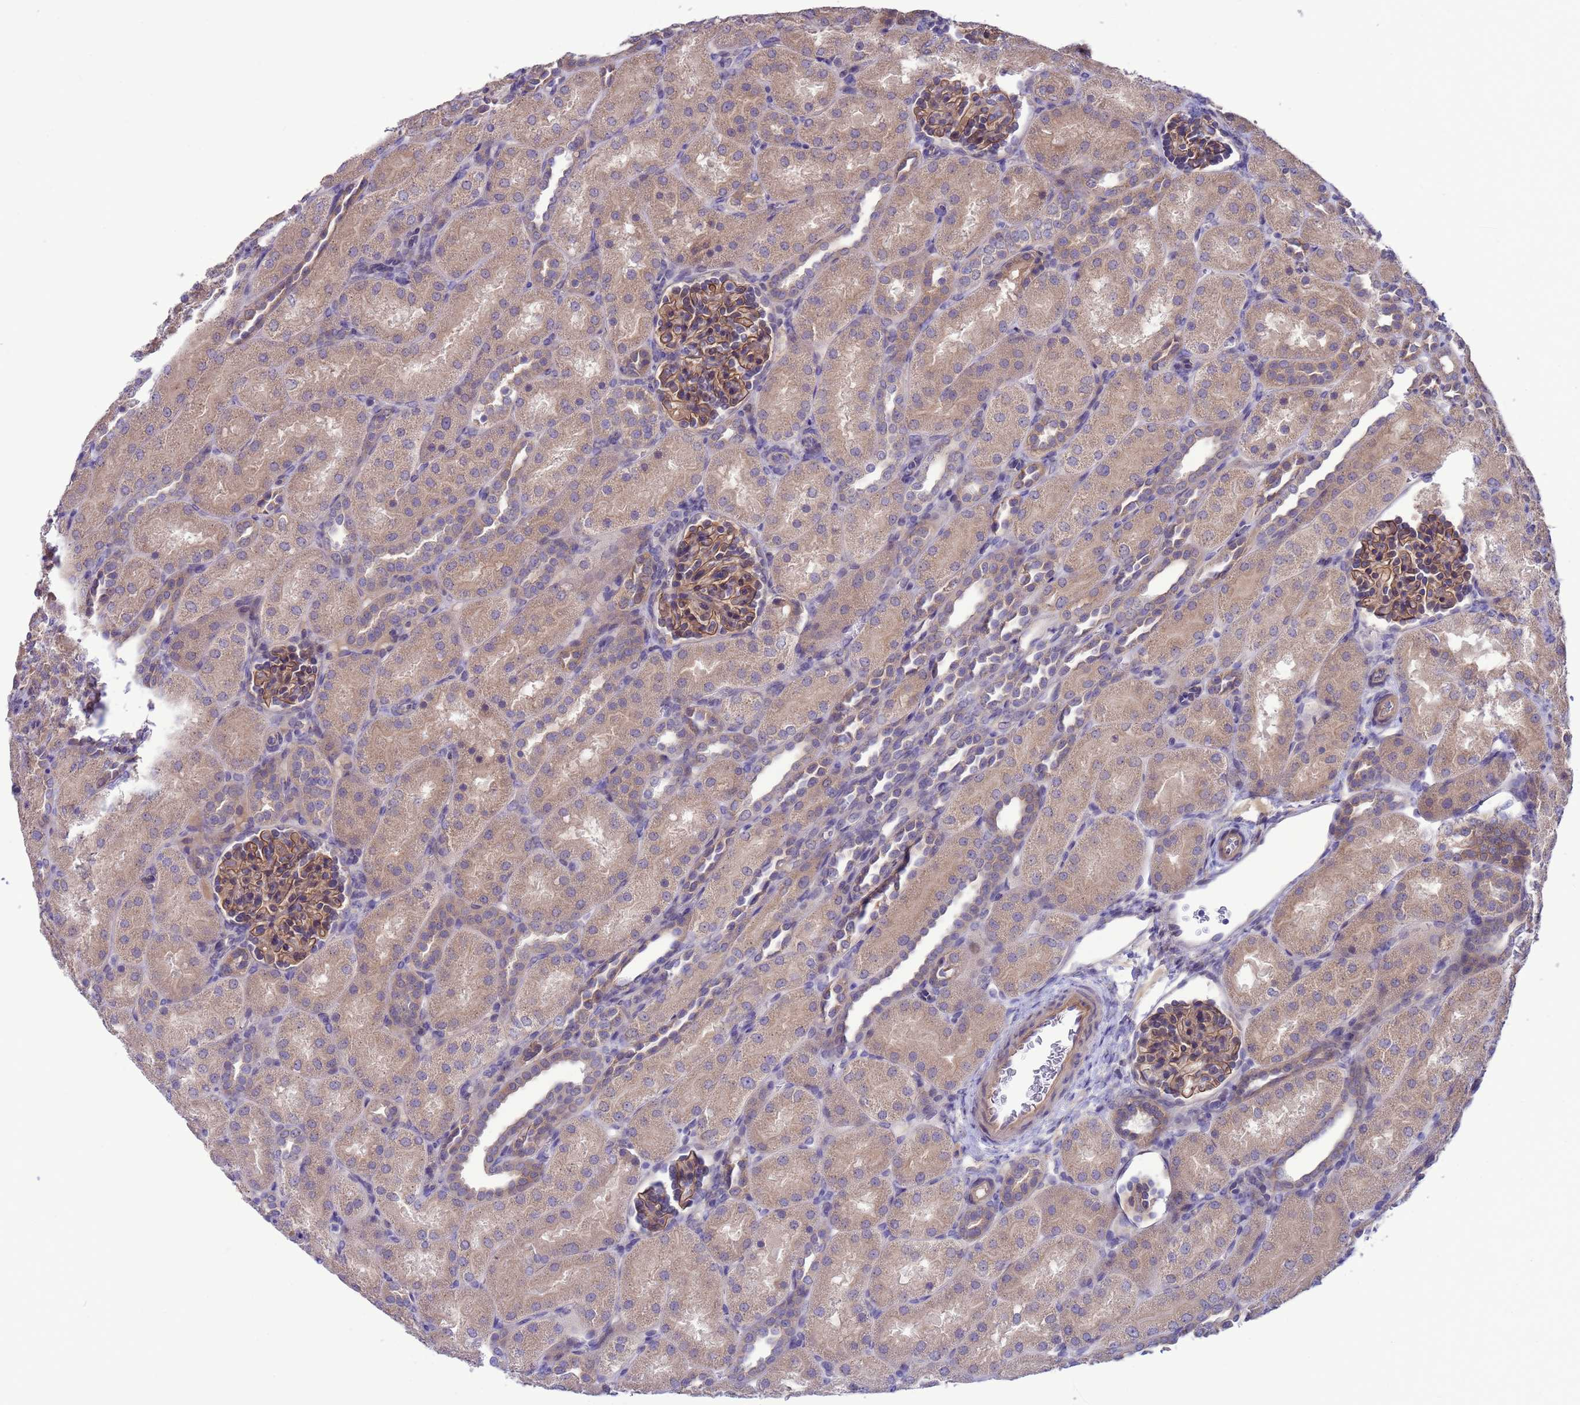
{"staining": {"intensity": "moderate", "quantity": "25%-75%", "location": "cytoplasmic/membranous"}, "tissue": "kidney", "cell_type": "Cells in glomeruli", "image_type": "normal", "snomed": [{"axis": "morphology", "description": "Normal tissue, NOS"}, {"axis": "topography", "description": "Kidney"}], "caption": "Benign kidney demonstrates moderate cytoplasmic/membranous staining in approximately 25%-75% of cells in glomeruli, visualized by immunohistochemistry. (DAB = brown stain, brightfield microscopy at high magnification).", "gene": "GJA10", "patient": {"sex": "male", "age": 1}}